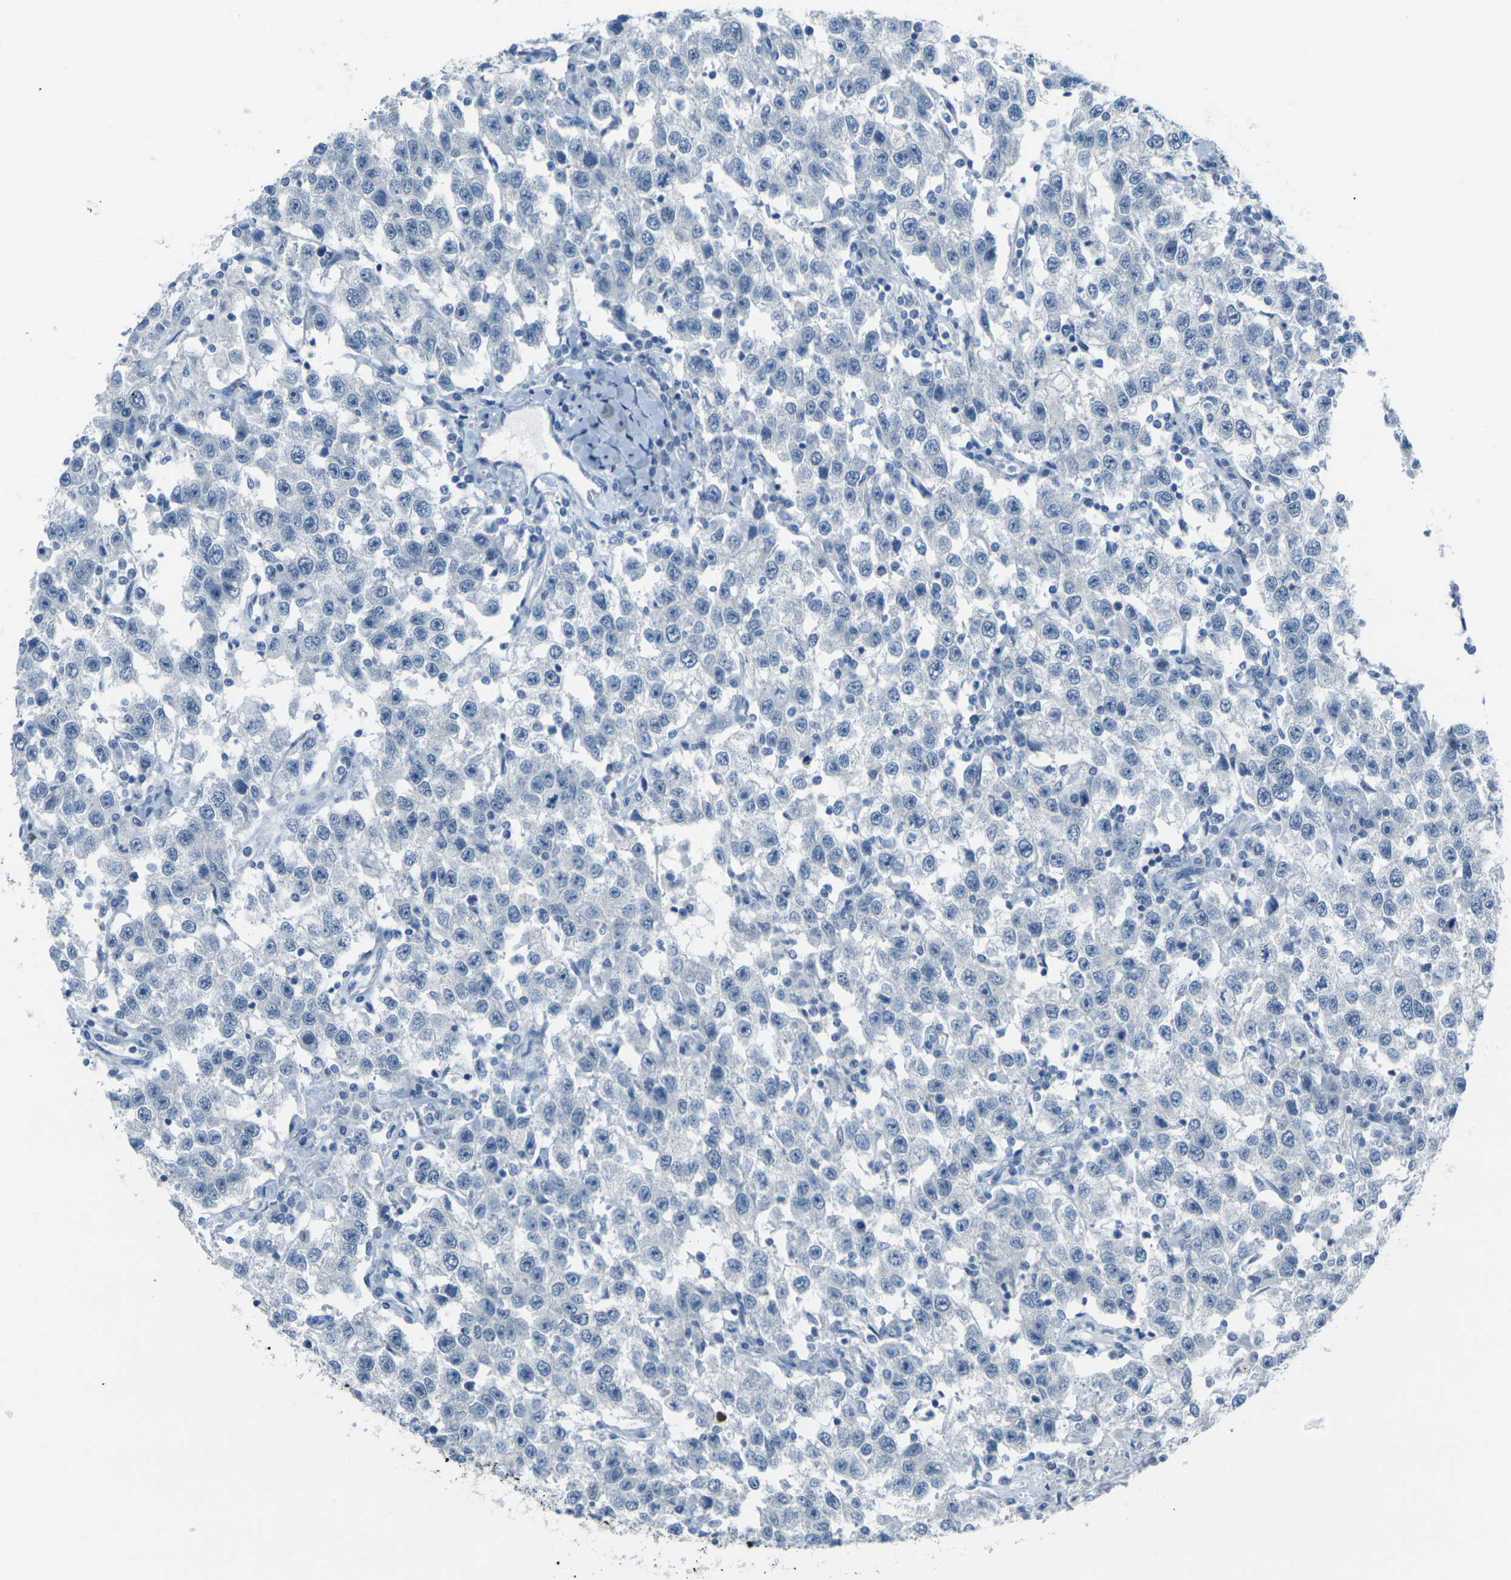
{"staining": {"intensity": "negative", "quantity": "none", "location": "none"}, "tissue": "testis cancer", "cell_type": "Tumor cells", "image_type": "cancer", "snomed": [{"axis": "morphology", "description": "Seminoma, NOS"}, {"axis": "topography", "description": "Testis"}], "caption": "Human seminoma (testis) stained for a protein using IHC exhibits no positivity in tumor cells.", "gene": "ANKRD46", "patient": {"sex": "male", "age": 41}}